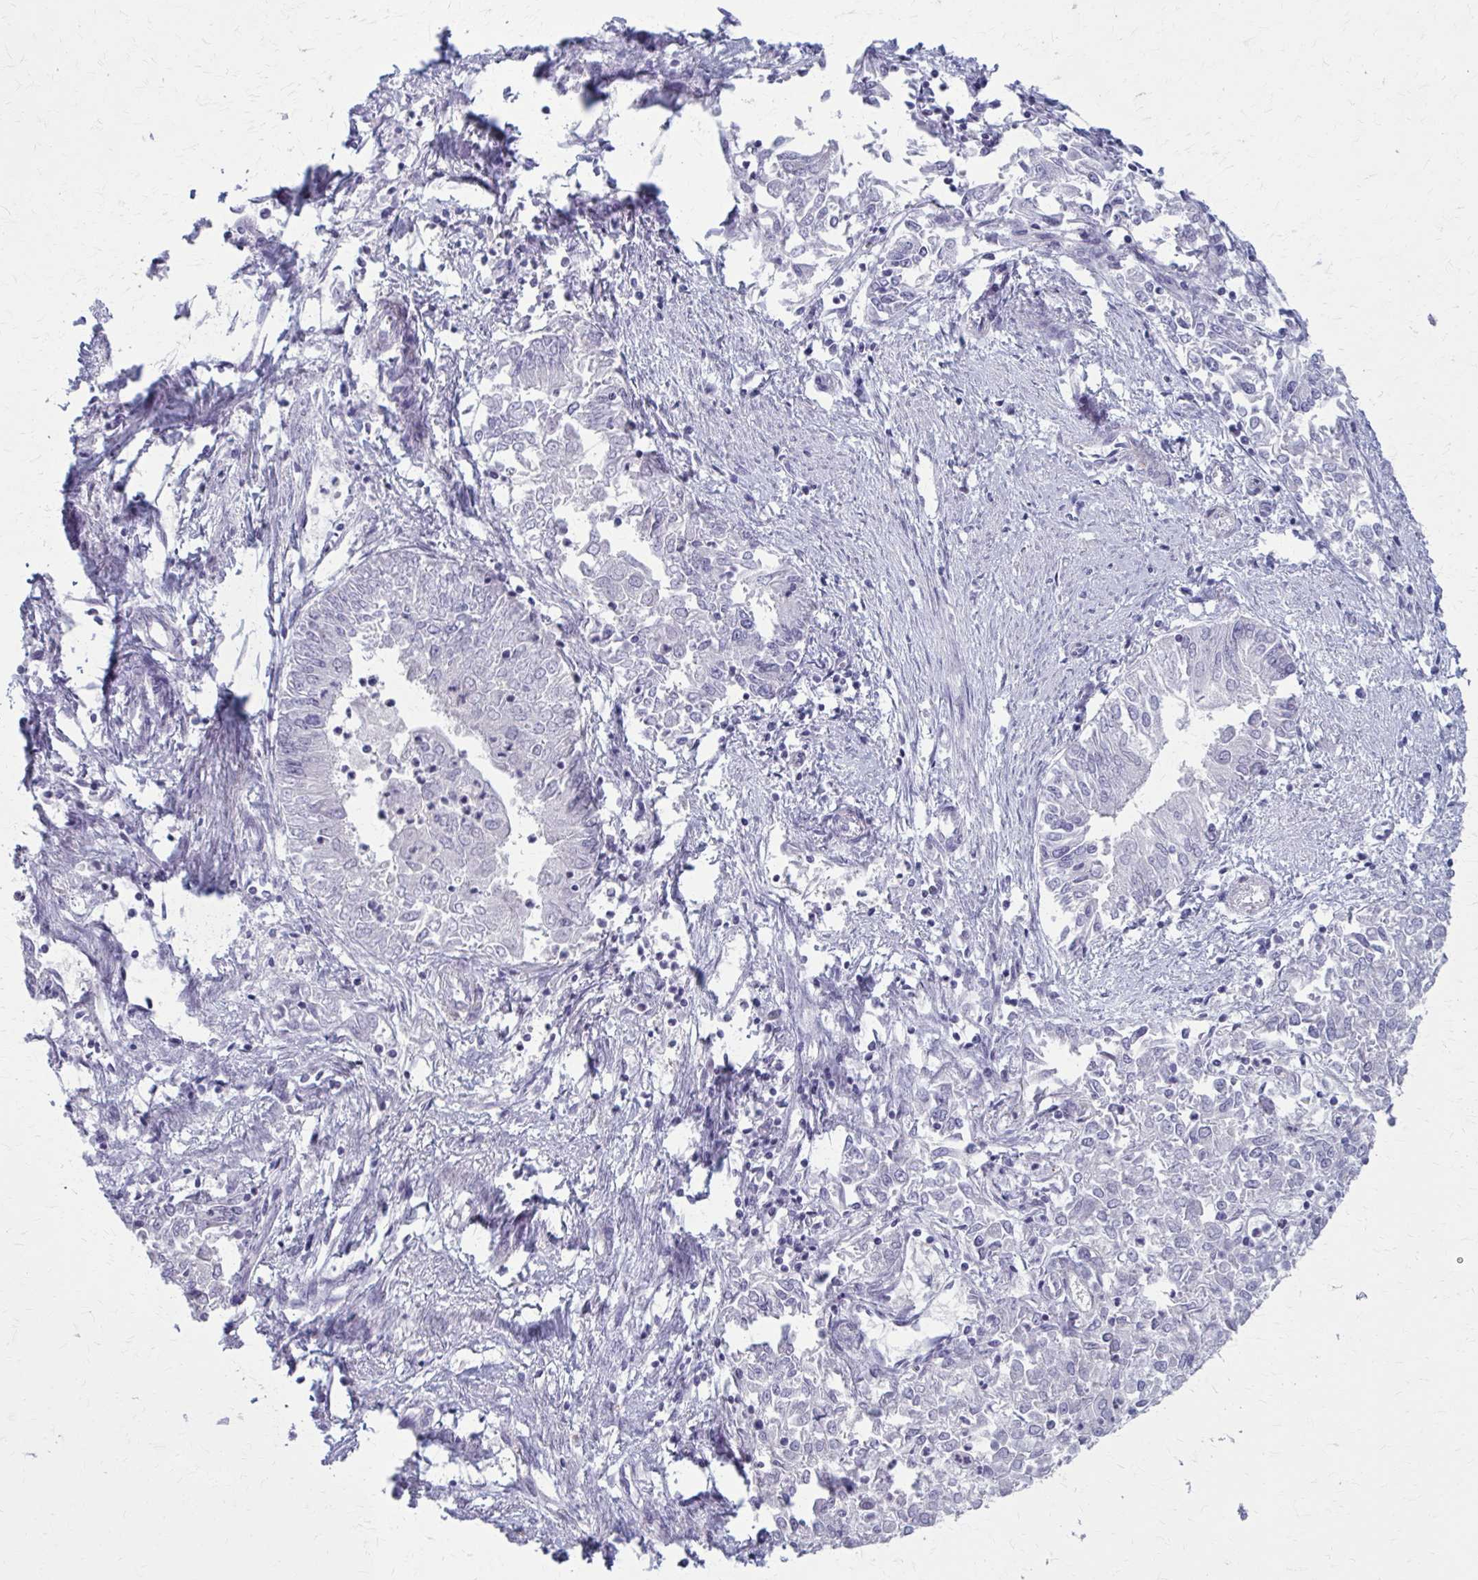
{"staining": {"intensity": "negative", "quantity": "none", "location": "none"}, "tissue": "endometrial cancer", "cell_type": "Tumor cells", "image_type": "cancer", "snomed": [{"axis": "morphology", "description": "Adenocarcinoma, NOS"}, {"axis": "topography", "description": "Endometrium"}], "caption": "Endometrial adenocarcinoma was stained to show a protein in brown. There is no significant expression in tumor cells. (Brightfield microscopy of DAB (3,3'-diaminobenzidine) immunohistochemistry at high magnification).", "gene": "CASQ2", "patient": {"sex": "female", "age": 57}}